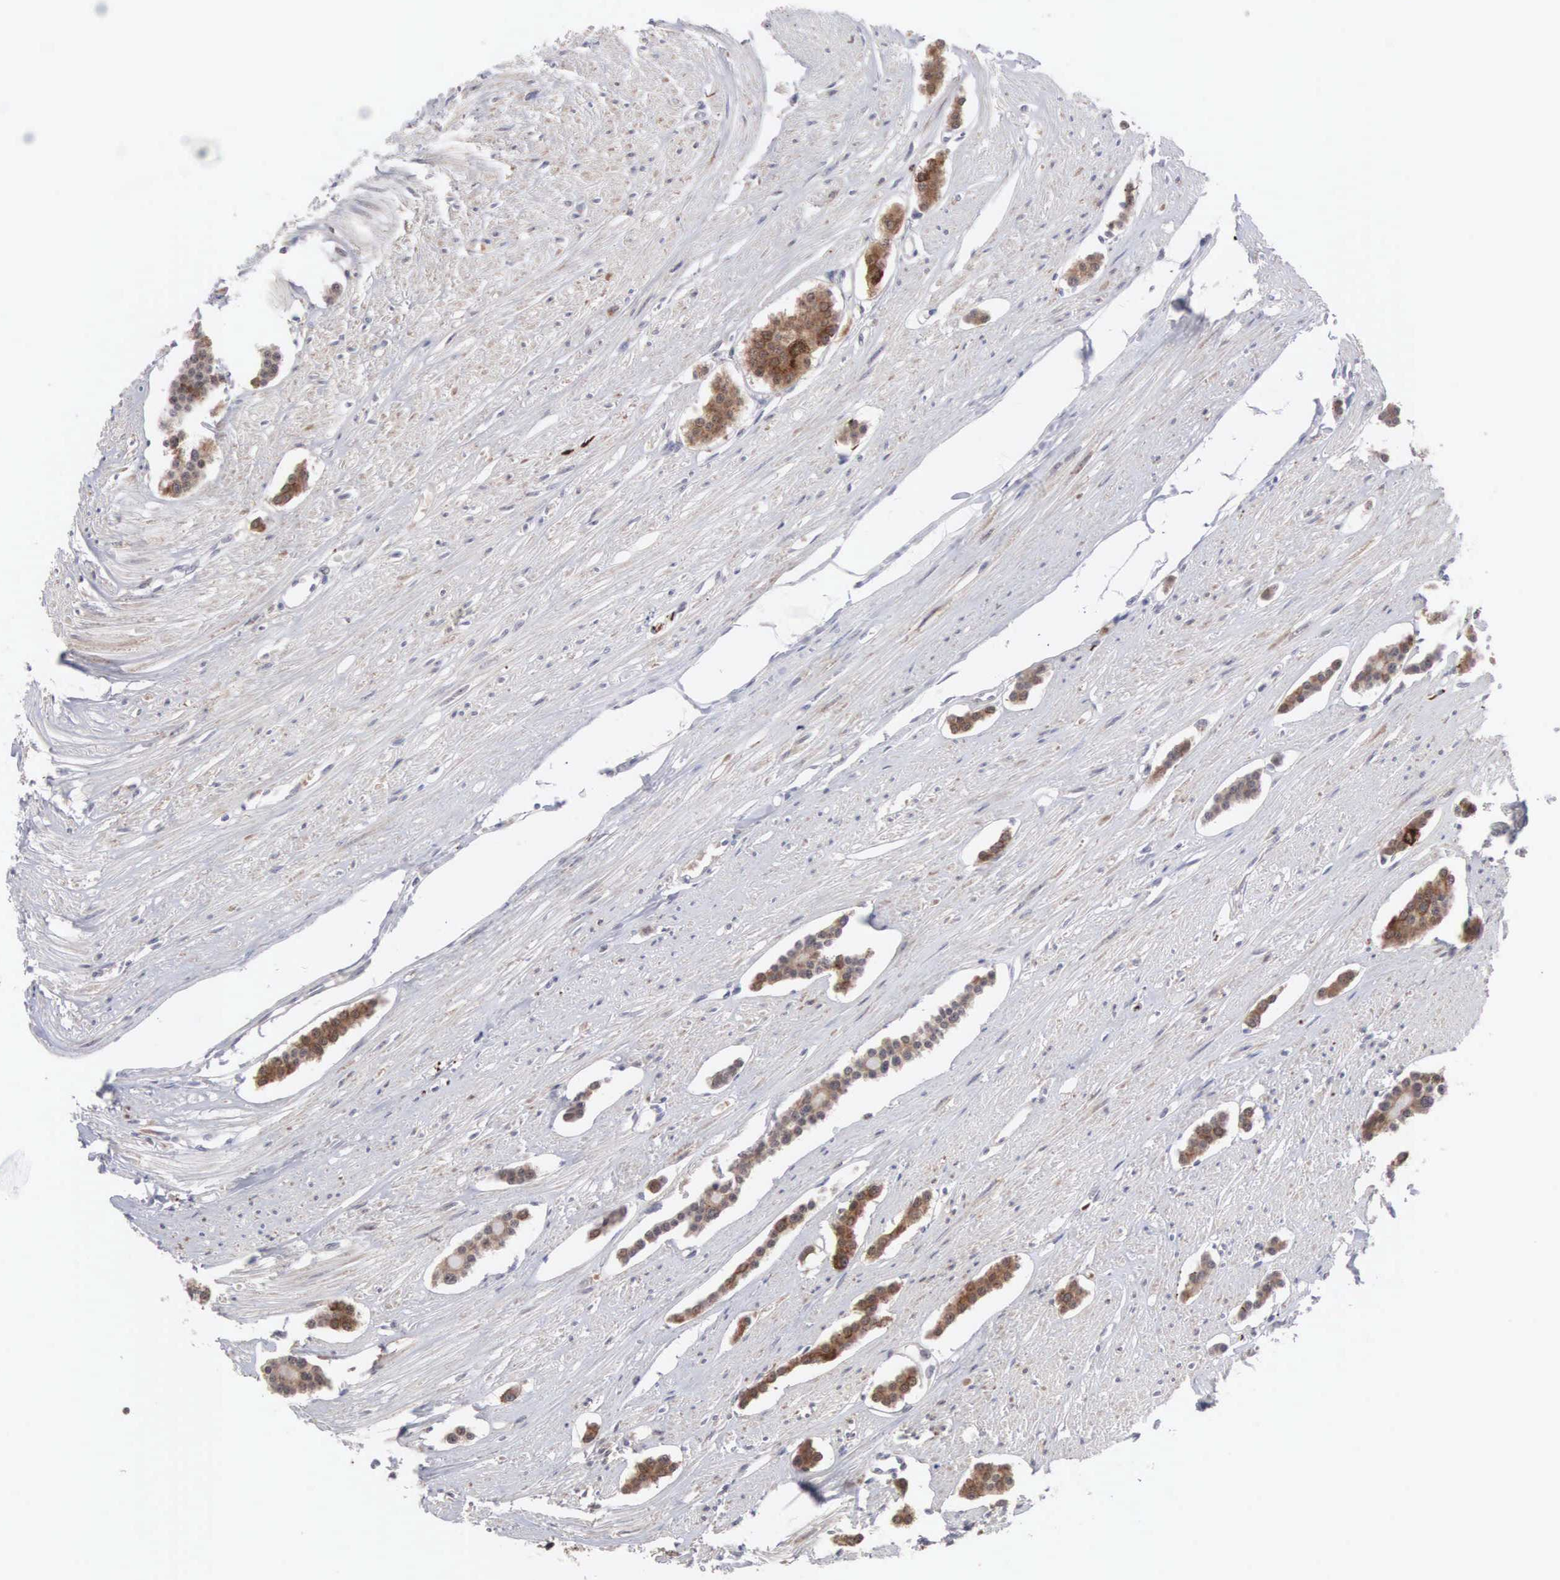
{"staining": {"intensity": "weak", "quantity": ">75%", "location": "cytoplasmic/membranous"}, "tissue": "carcinoid", "cell_type": "Tumor cells", "image_type": "cancer", "snomed": [{"axis": "morphology", "description": "Carcinoid, malignant, NOS"}, {"axis": "topography", "description": "Small intestine"}], "caption": "Weak cytoplasmic/membranous protein staining is identified in approximately >75% of tumor cells in carcinoid.", "gene": "ACOT4", "patient": {"sex": "male", "age": 60}}